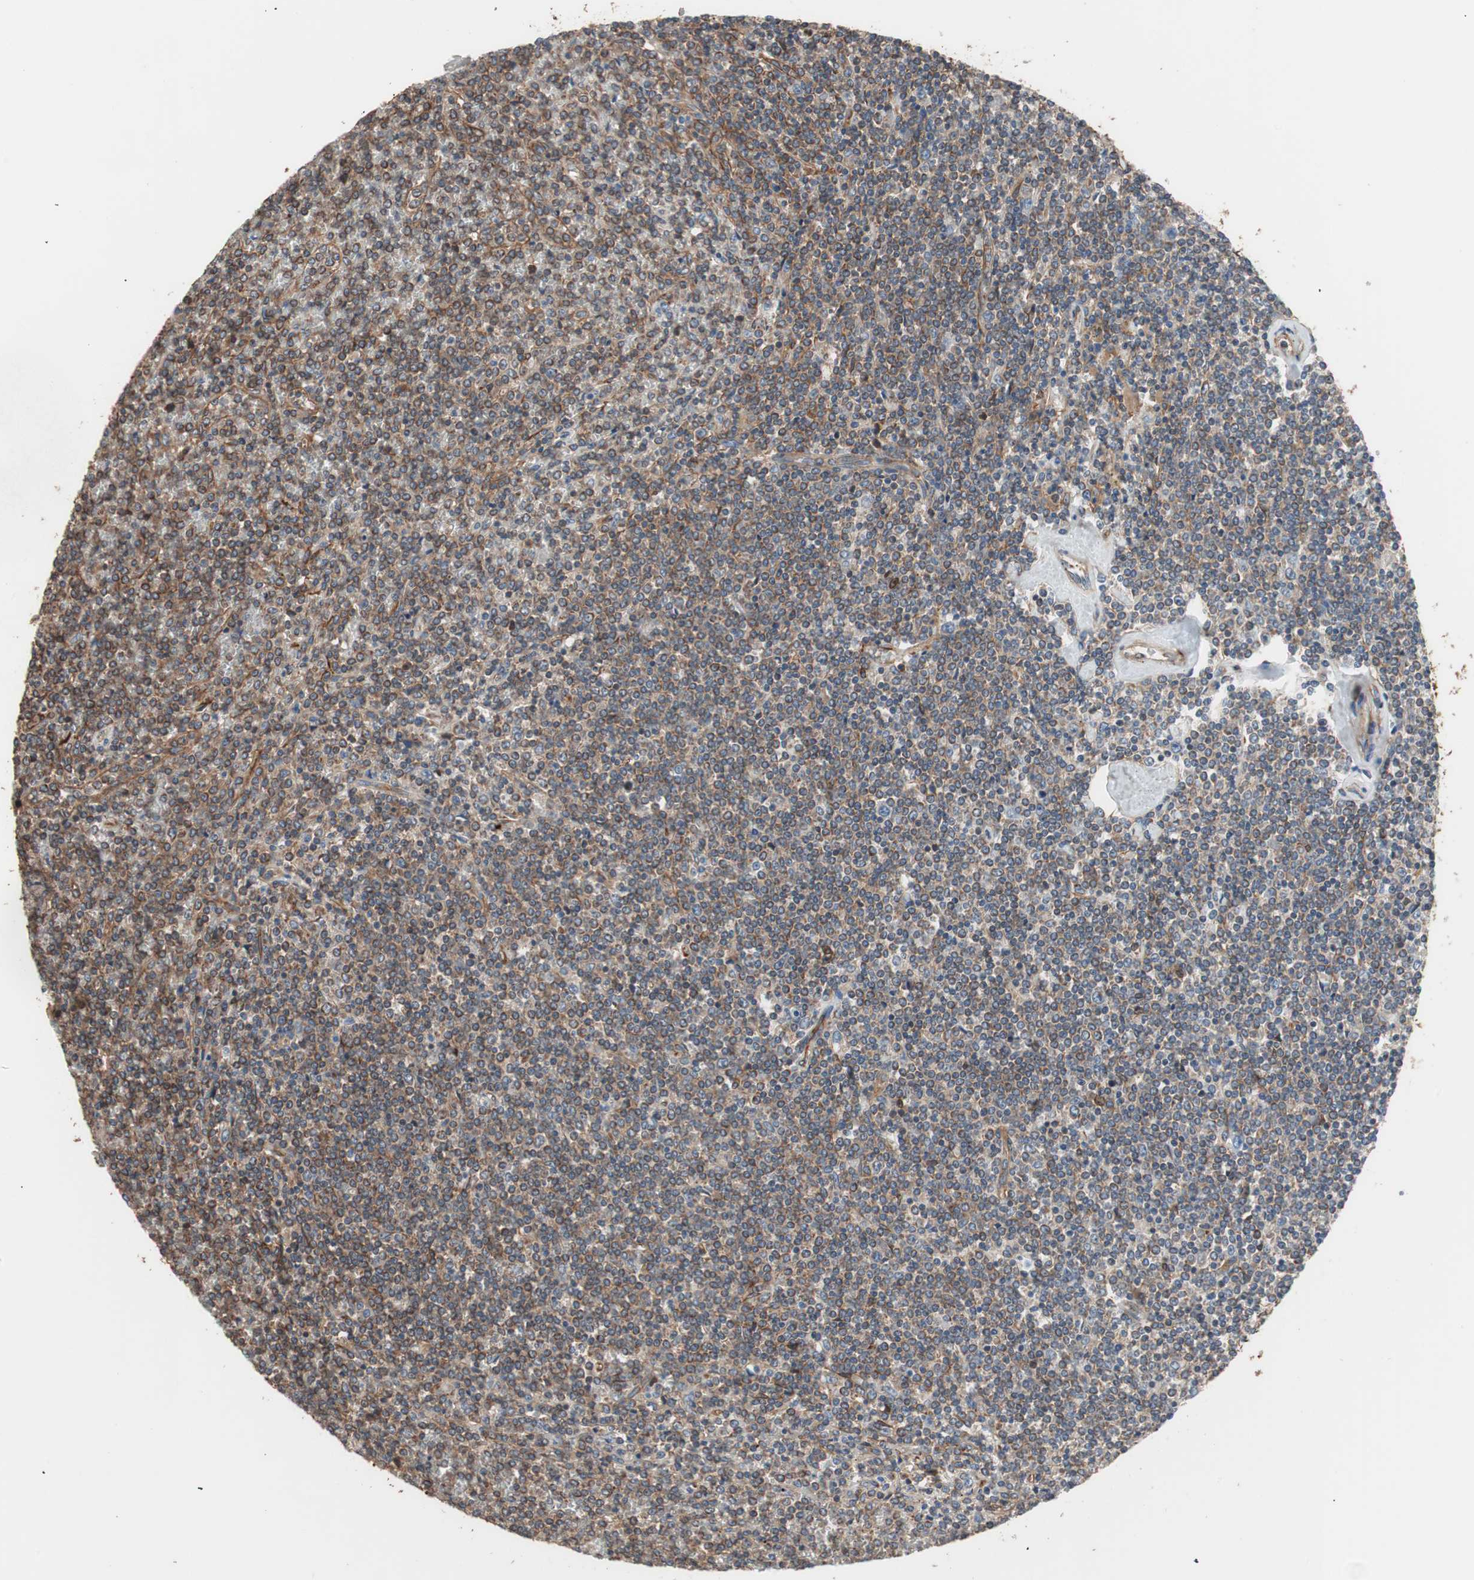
{"staining": {"intensity": "moderate", "quantity": "25%-75%", "location": "cytoplasmic/membranous"}, "tissue": "lymphoma", "cell_type": "Tumor cells", "image_type": "cancer", "snomed": [{"axis": "morphology", "description": "Malignant lymphoma, non-Hodgkin's type, Low grade"}, {"axis": "topography", "description": "Spleen"}], "caption": "Lymphoma tissue shows moderate cytoplasmic/membranous expression in approximately 25%-75% of tumor cells", "gene": "GPSM2", "patient": {"sex": "female", "age": 19}}